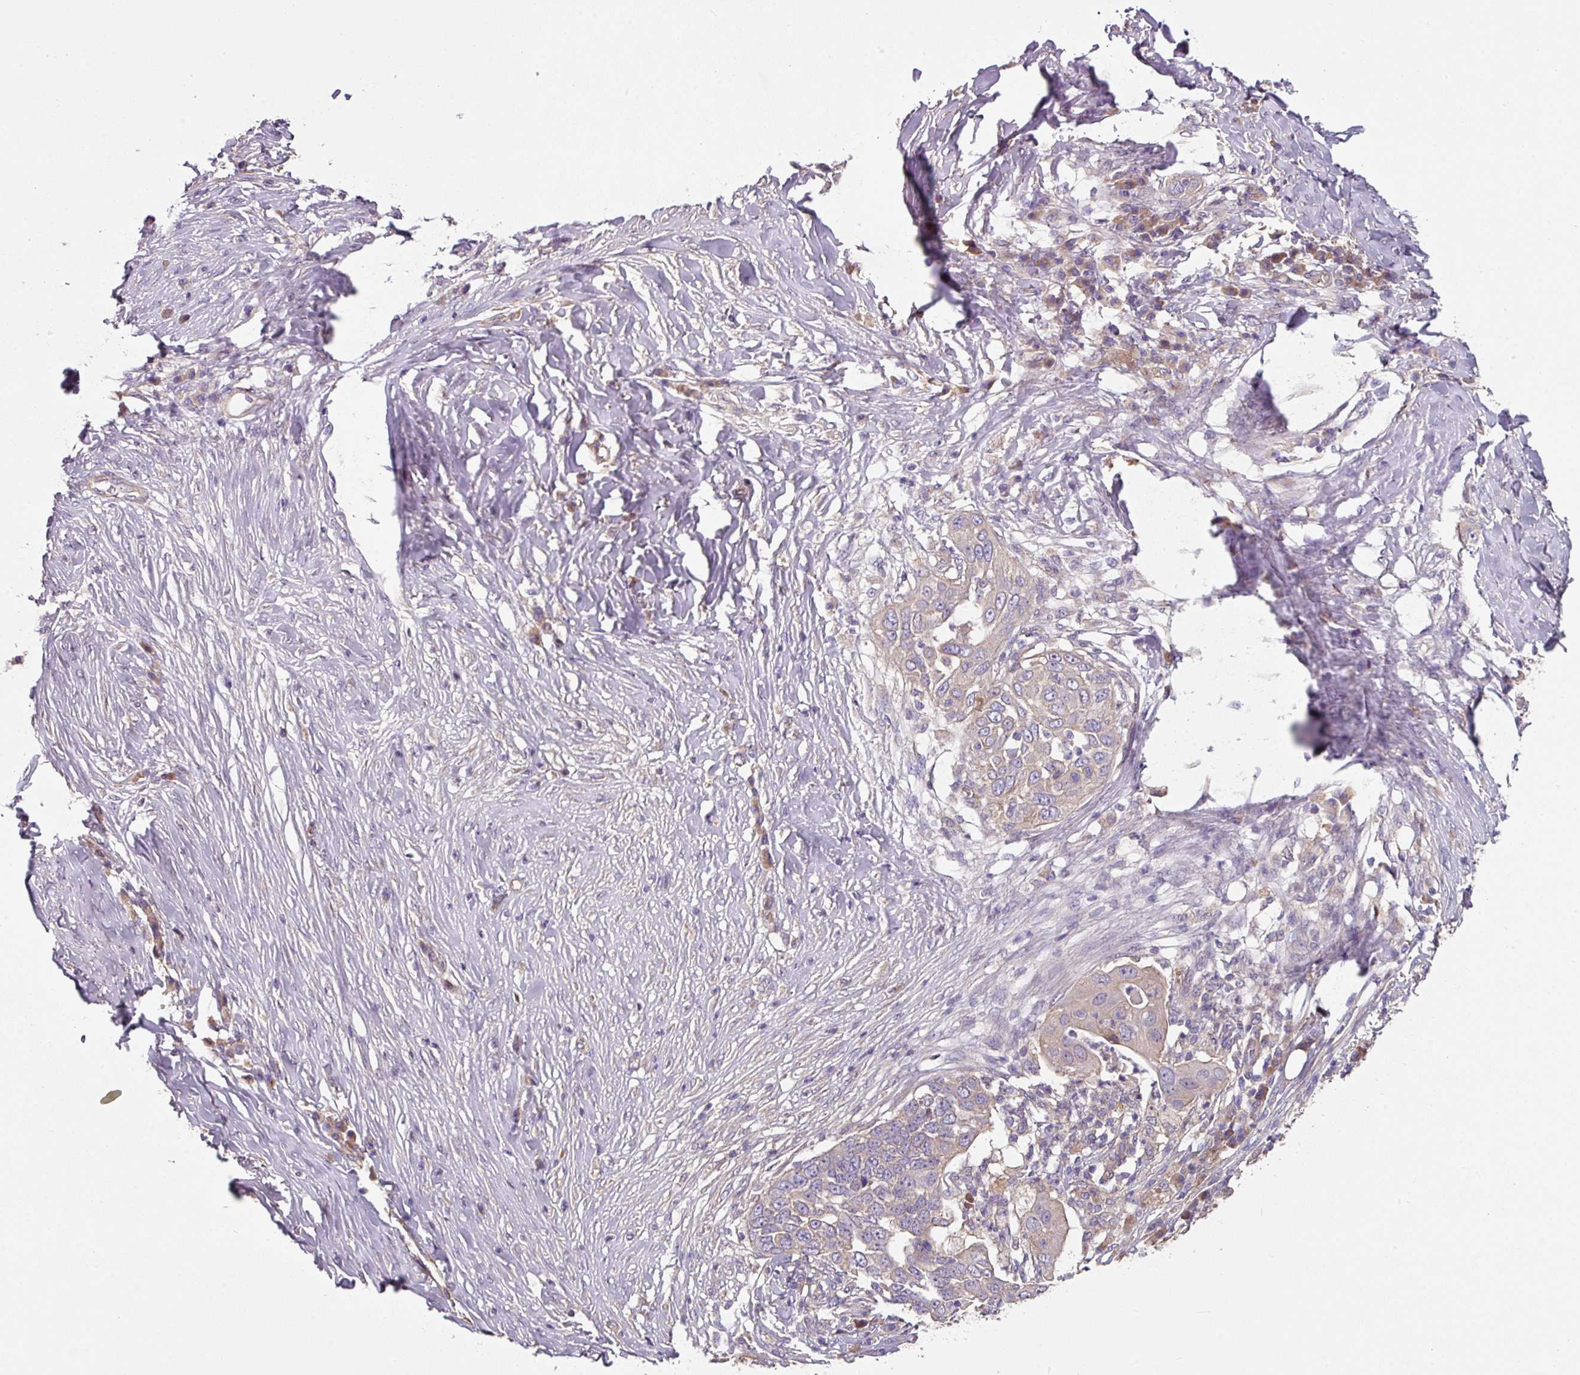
{"staining": {"intensity": "negative", "quantity": "none", "location": "none"}, "tissue": "skin cancer", "cell_type": "Tumor cells", "image_type": "cancer", "snomed": [{"axis": "morphology", "description": "Squamous cell carcinoma, NOS"}, {"axis": "topography", "description": "Skin"}], "caption": "The image demonstrates no staining of tumor cells in squamous cell carcinoma (skin).", "gene": "C4orf48", "patient": {"sex": "female", "age": 44}}